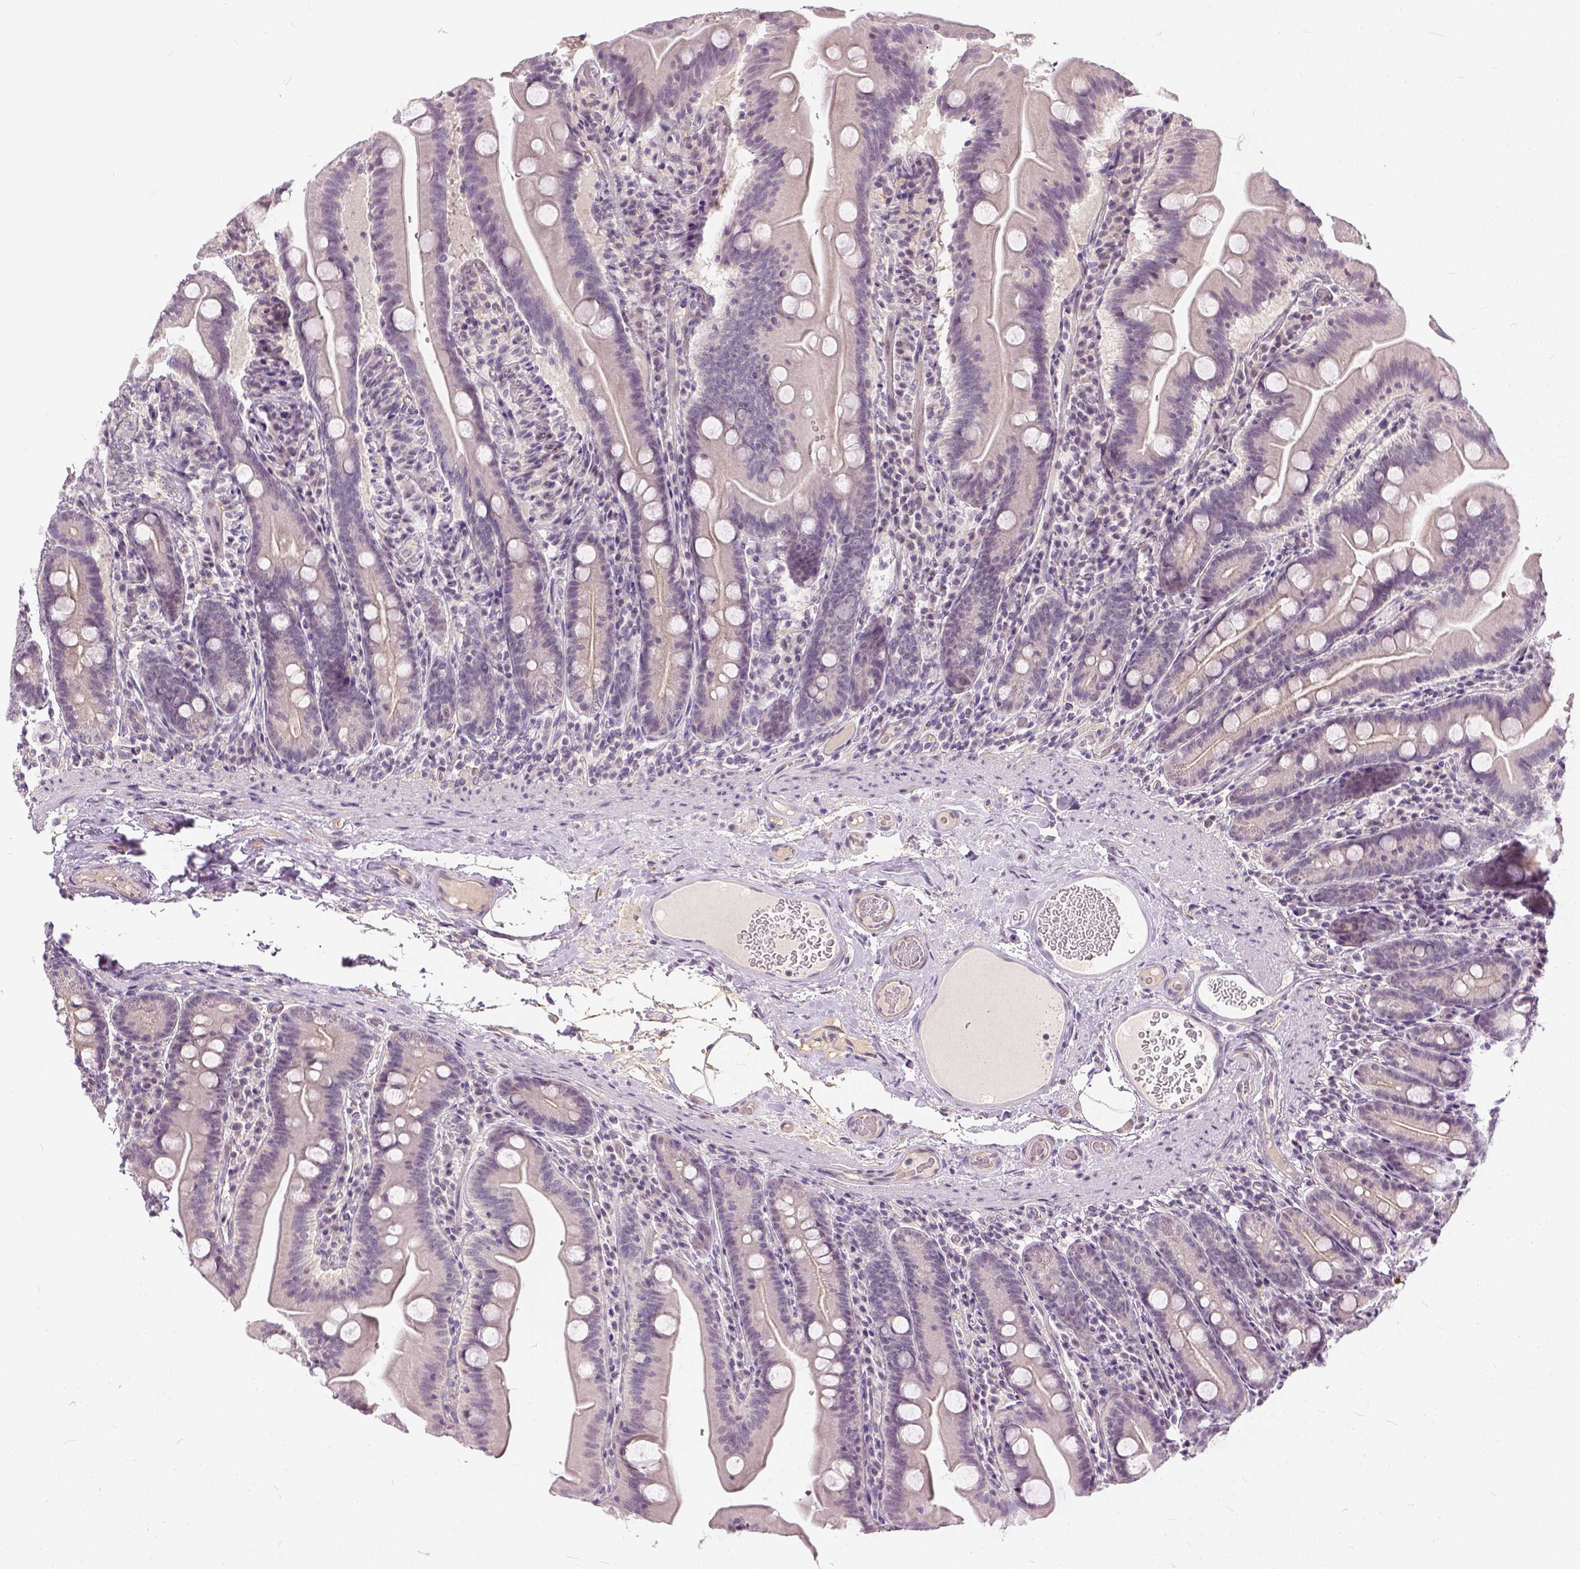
{"staining": {"intensity": "negative", "quantity": "none", "location": "none"}, "tissue": "small intestine", "cell_type": "Glandular cells", "image_type": "normal", "snomed": [{"axis": "morphology", "description": "Normal tissue, NOS"}, {"axis": "topography", "description": "Small intestine"}], "caption": "An immunohistochemistry micrograph of unremarkable small intestine is shown. There is no staining in glandular cells of small intestine.", "gene": "ANO2", "patient": {"sex": "male", "age": 37}}